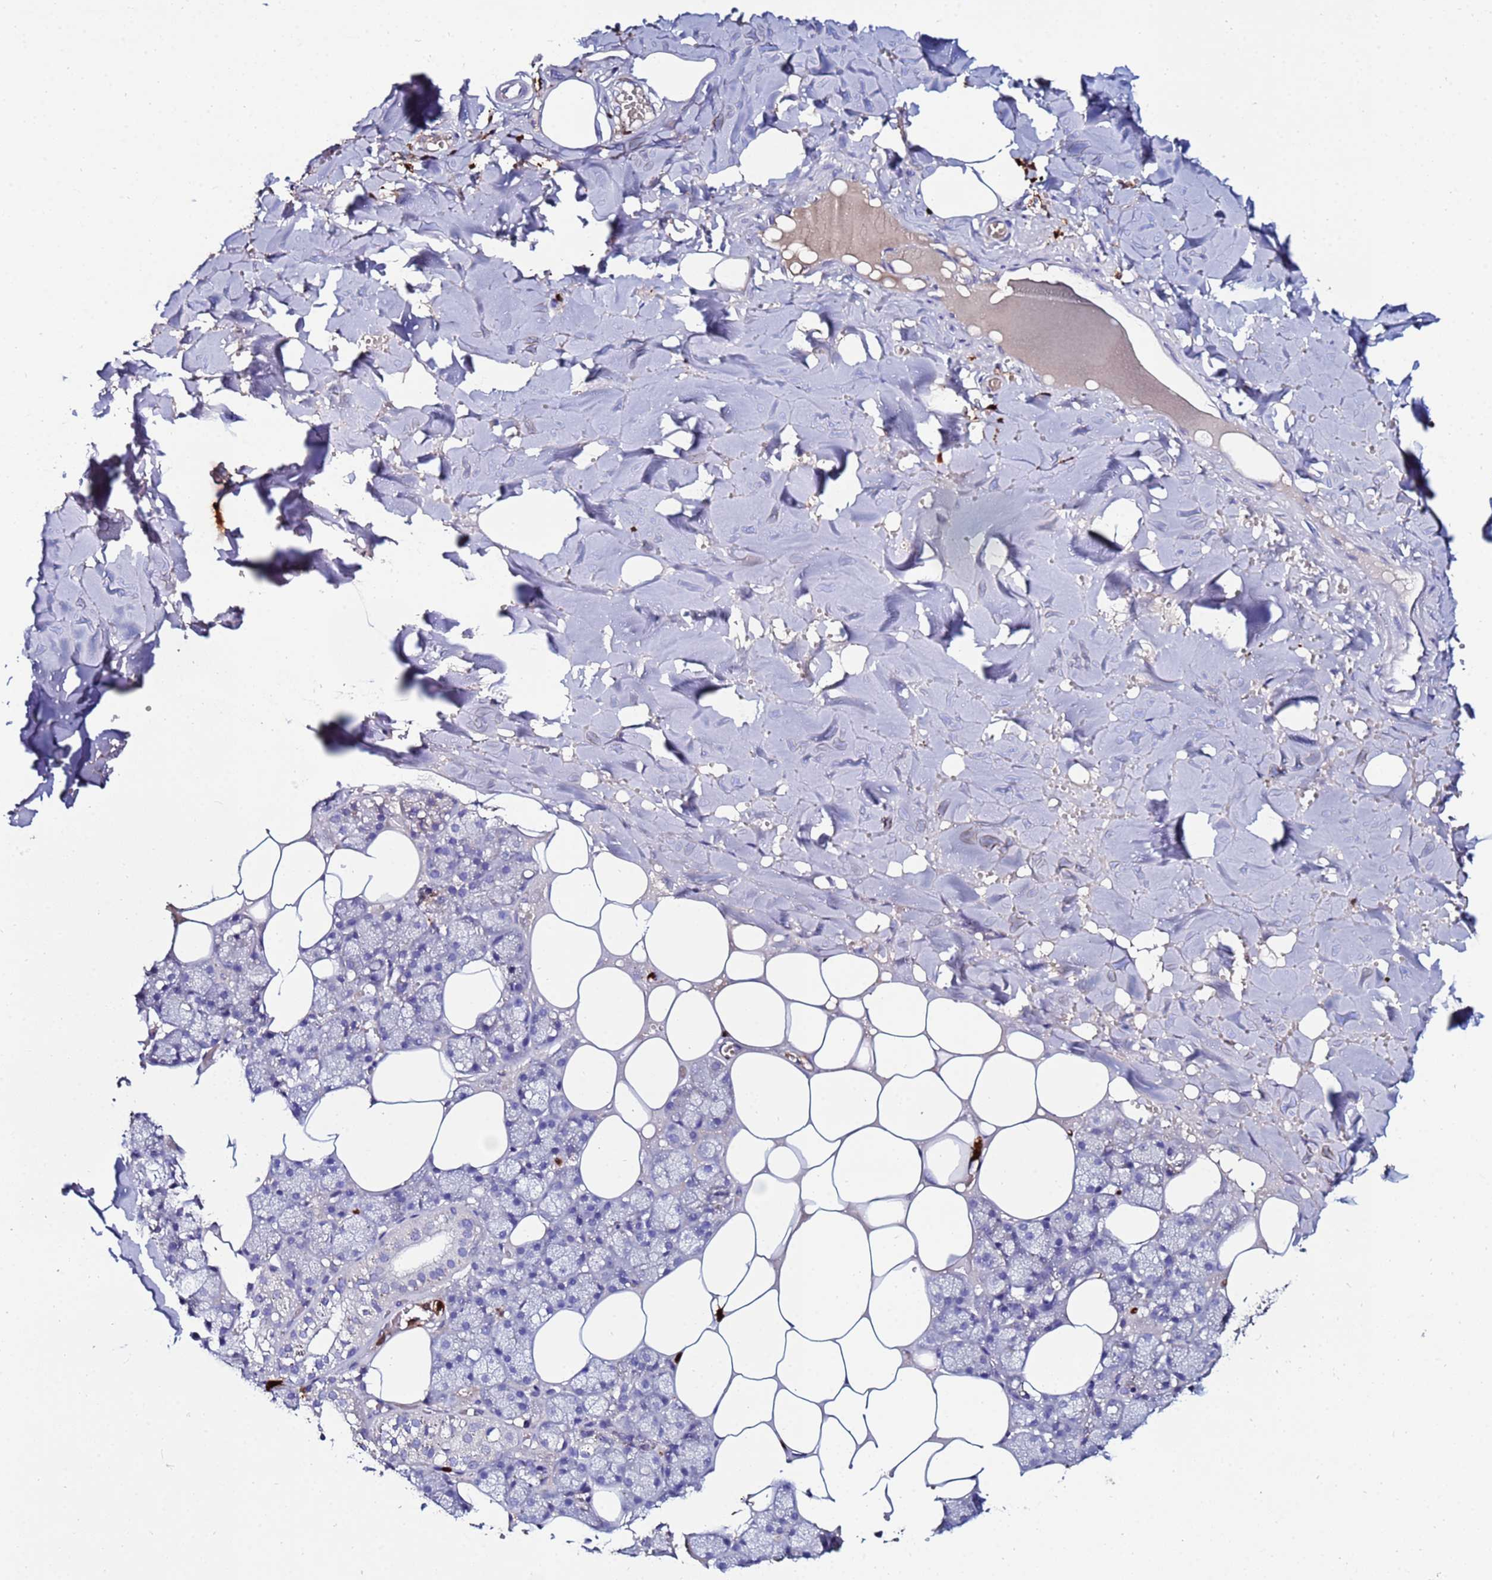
{"staining": {"intensity": "negative", "quantity": "none", "location": "none"}, "tissue": "salivary gland", "cell_type": "Glandular cells", "image_type": "normal", "snomed": [{"axis": "morphology", "description": "Normal tissue, NOS"}, {"axis": "topography", "description": "Salivary gland"}], "caption": "Image shows no significant protein positivity in glandular cells of unremarkable salivary gland.", "gene": "TUBAL3", "patient": {"sex": "male", "age": 62}}